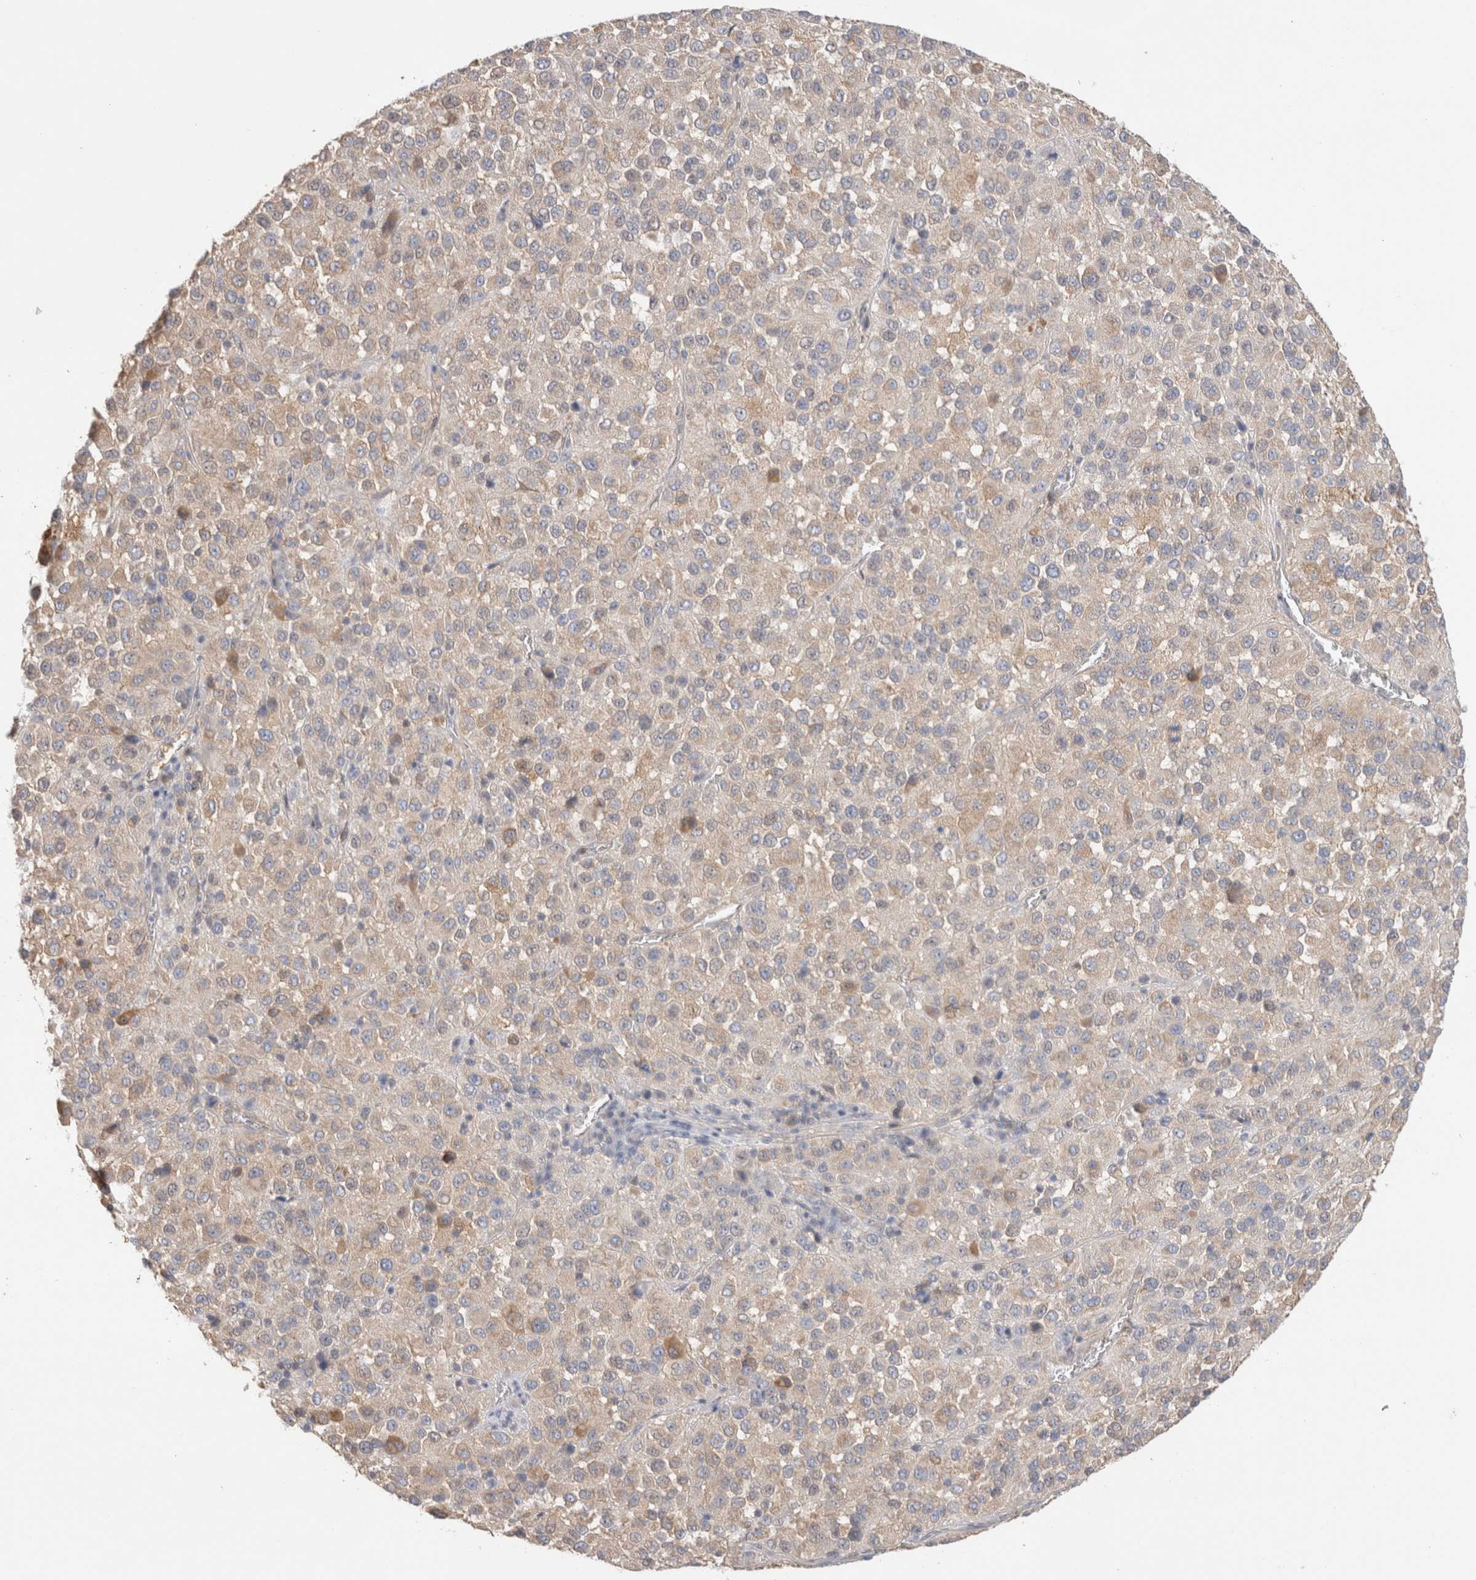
{"staining": {"intensity": "weak", "quantity": "25%-75%", "location": "cytoplasmic/membranous"}, "tissue": "melanoma", "cell_type": "Tumor cells", "image_type": "cancer", "snomed": [{"axis": "morphology", "description": "Malignant melanoma, Metastatic site"}, {"axis": "topography", "description": "Lung"}], "caption": "This micrograph displays malignant melanoma (metastatic site) stained with IHC to label a protein in brown. The cytoplasmic/membranous of tumor cells show weak positivity for the protein. Nuclei are counter-stained blue.", "gene": "CAPN2", "patient": {"sex": "male", "age": 64}}